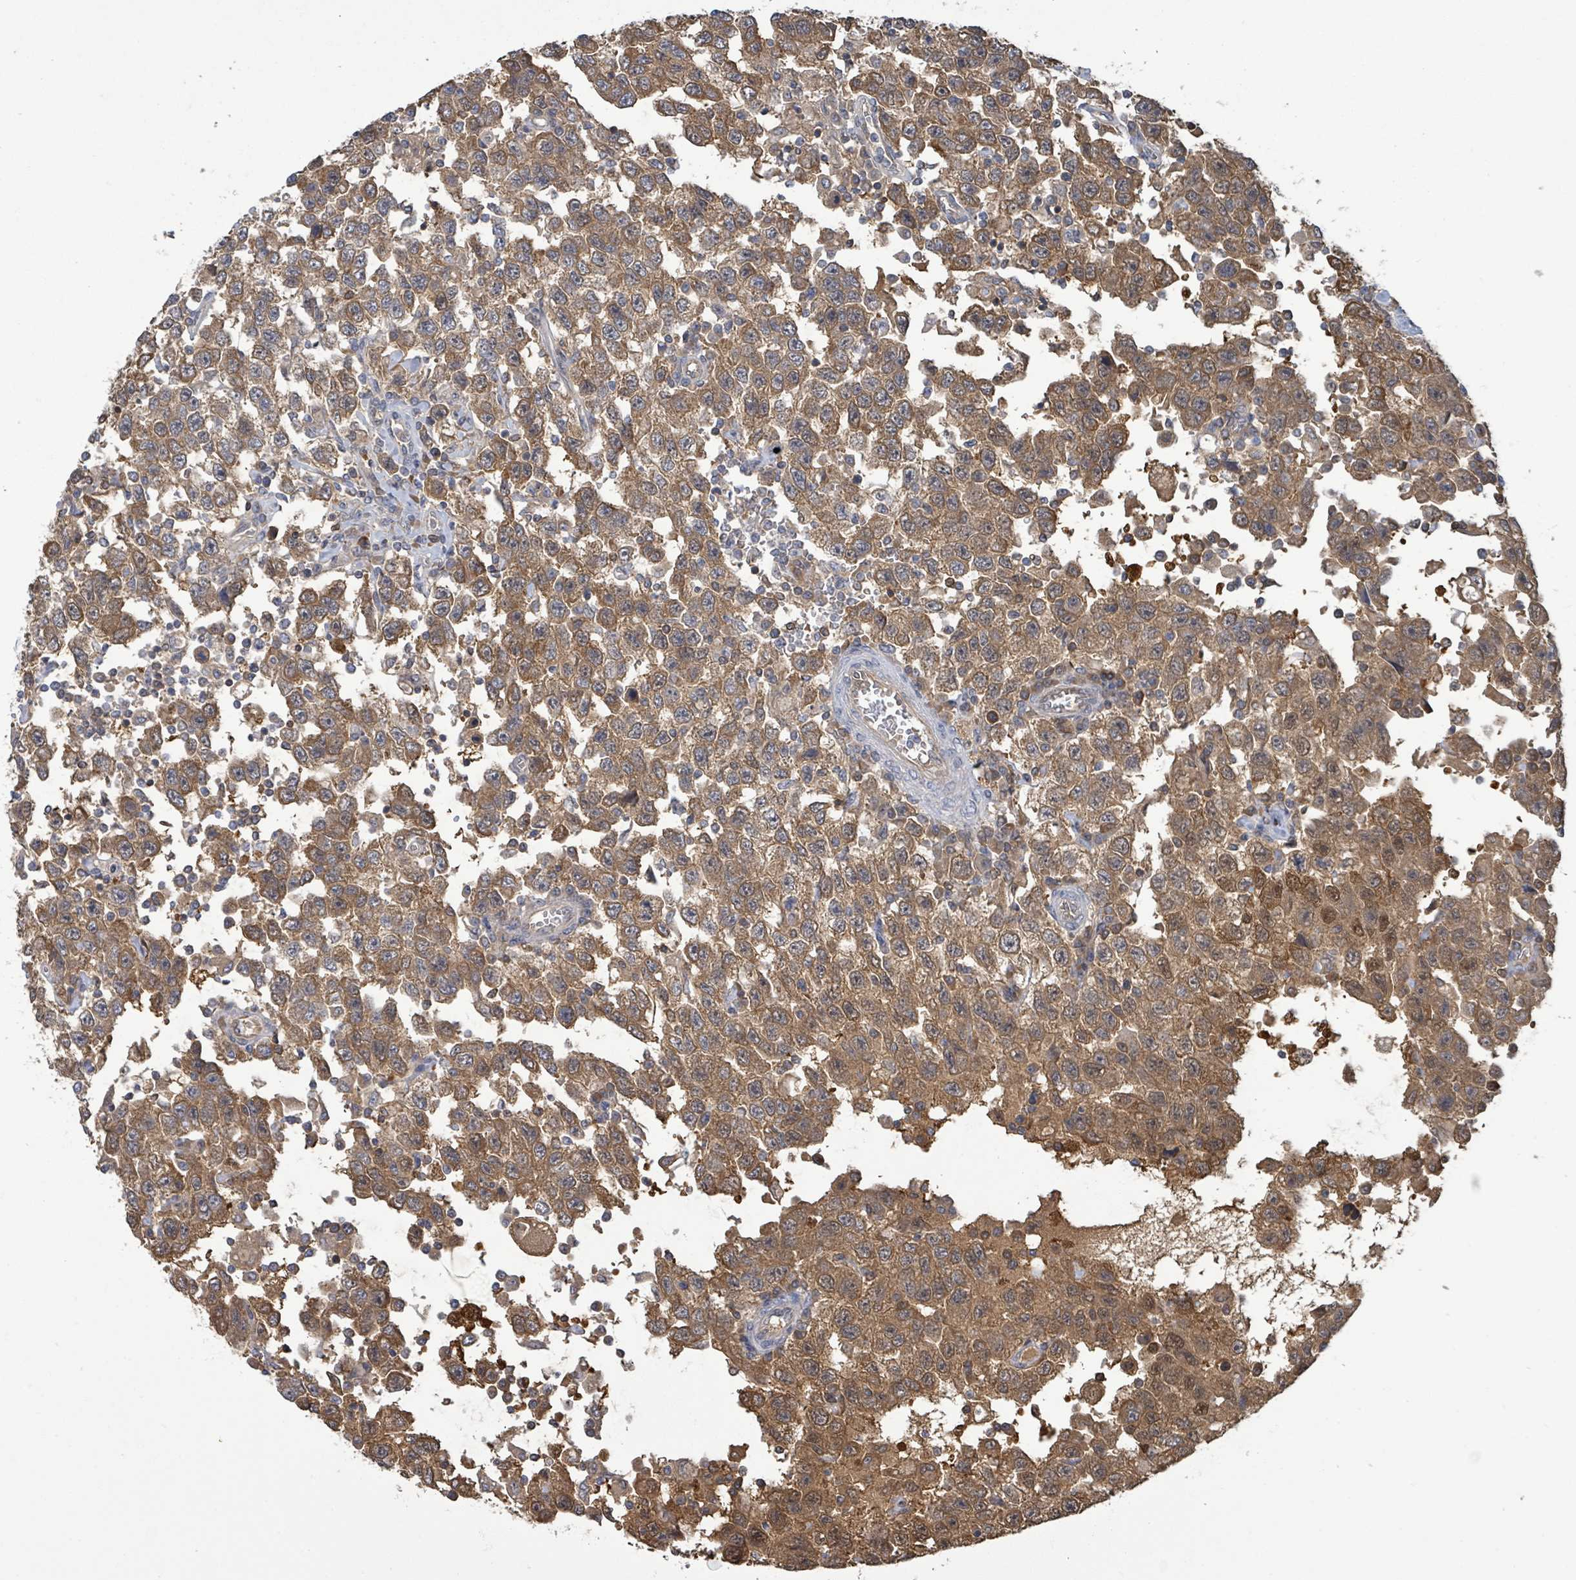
{"staining": {"intensity": "moderate", "quantity": ">75%", "location": "cytoplasmic/membranous"}, "tissue": "testis cancer", "cell_type": "Tumor cells", "image_type": "cancer", "snomed": [{"axis": "morphology", "description": "Seminoma, NOS"}, {"axis": "topography", "description": "Testis"}], "caption": "Testis cancer stained with a brown dye demonstrates moderate cytoplasmic/membranous positive staining in approximately >75% of tumor cells.", "gene": "PGAM1", "patient": {"sex": "male", "age": 41}}